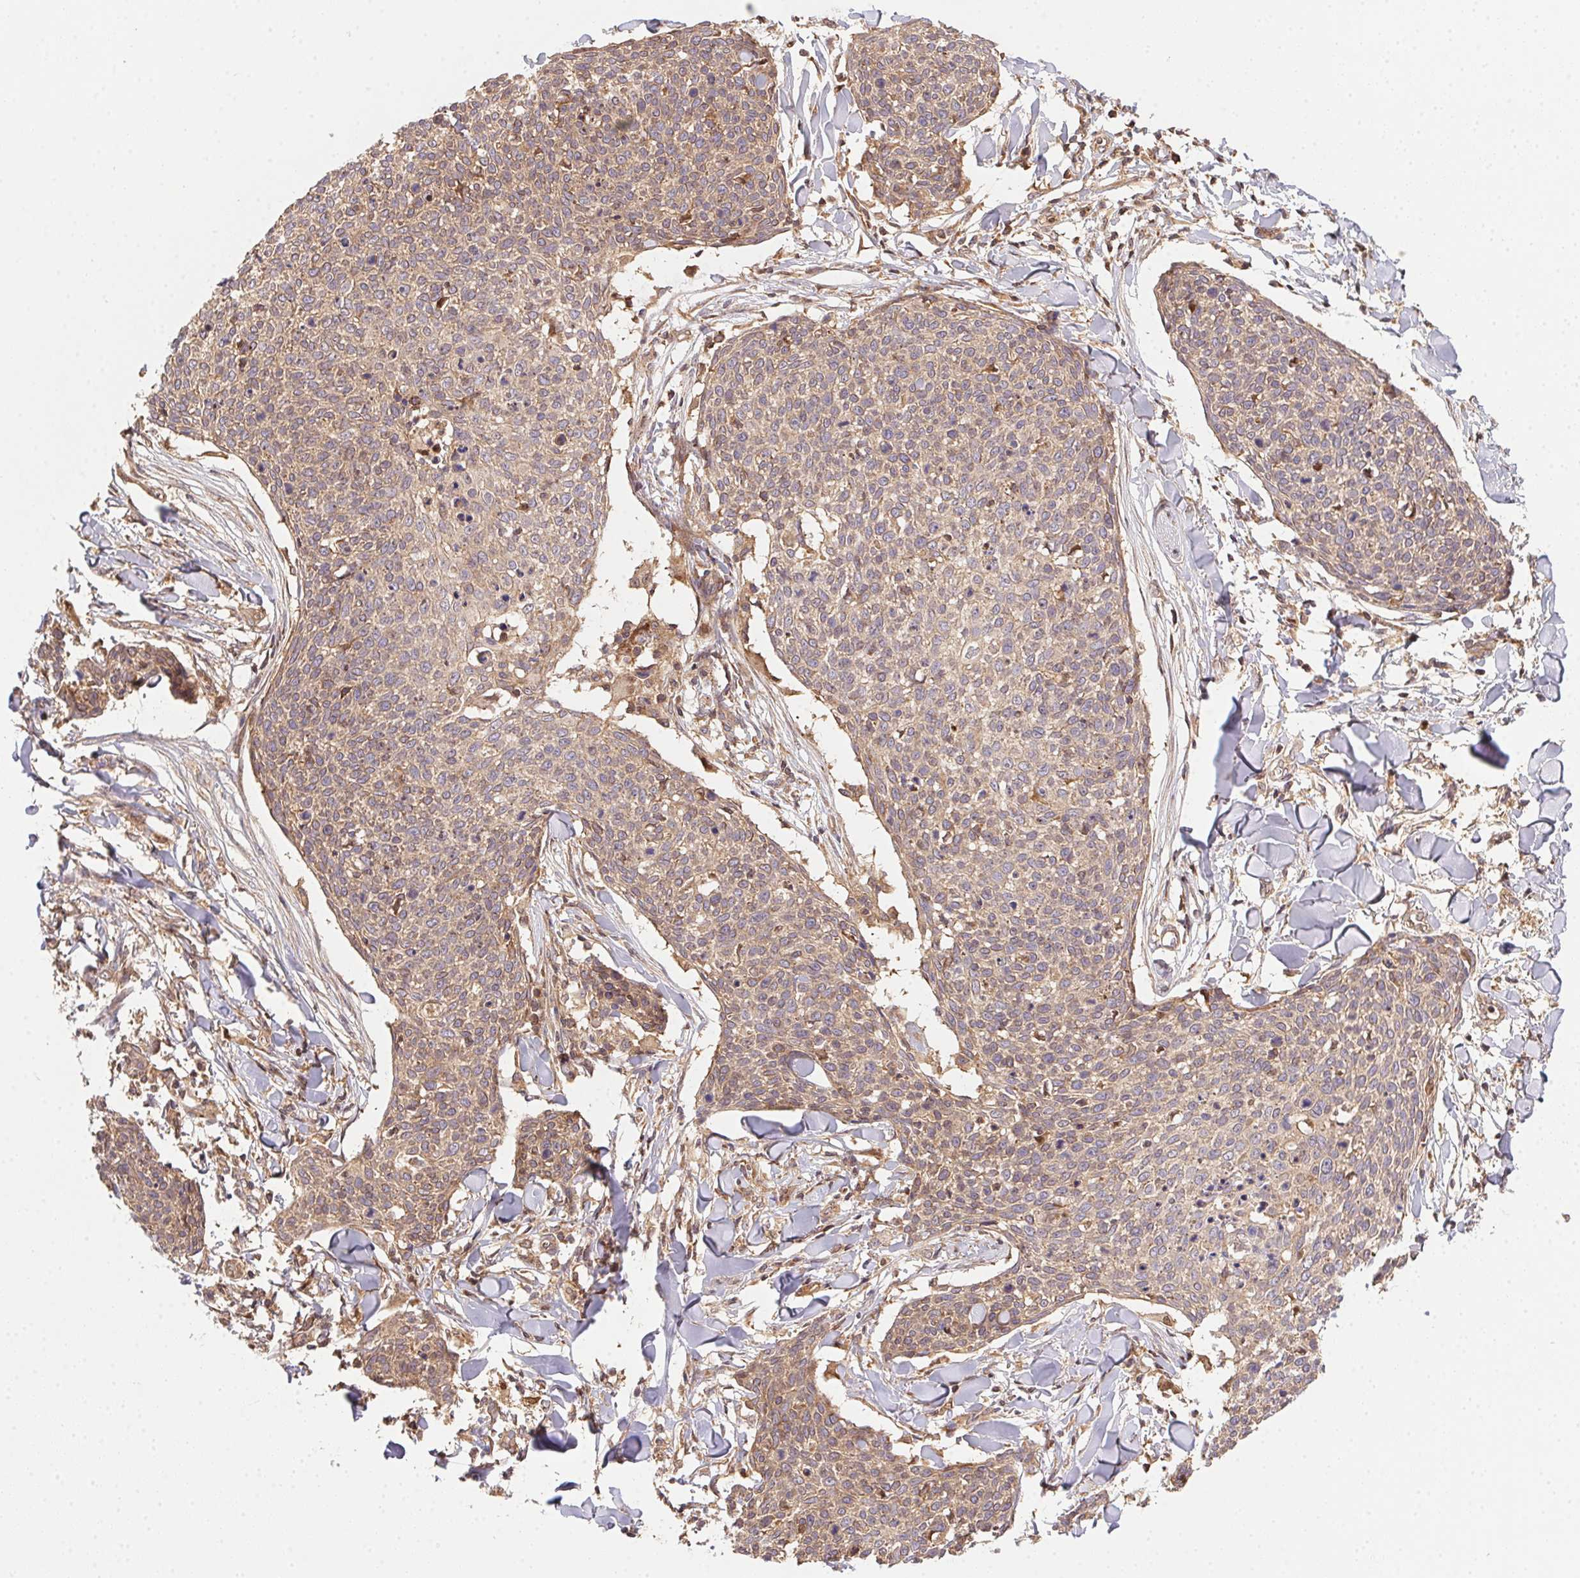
{"staining": {"intensity": "weak", "quantity": ">75%", "location": "cytoplasmic/membranous"}, "tissue": "skin cancer", "cell_type": "Tumor cells", "image_type": "cancer", "snomed": [{"axis": "morphology", "description": "Squamous cell carcinoma, NOS"}, {"axis": "topography", "description": "Skin"}, {"axis": "topography", "description": "Vulva"}], "caption": "Immunohistochemical staining of skin squamous cell carcinoma displays low levels of weak cytoplasmic/membranous protein staining in approximately >75% of tumor cells. (Brightfield microscopy of DAB IHC at high magnification).", "gene": "MEX3D", "patient": {"sex": "female", "age": 75}}